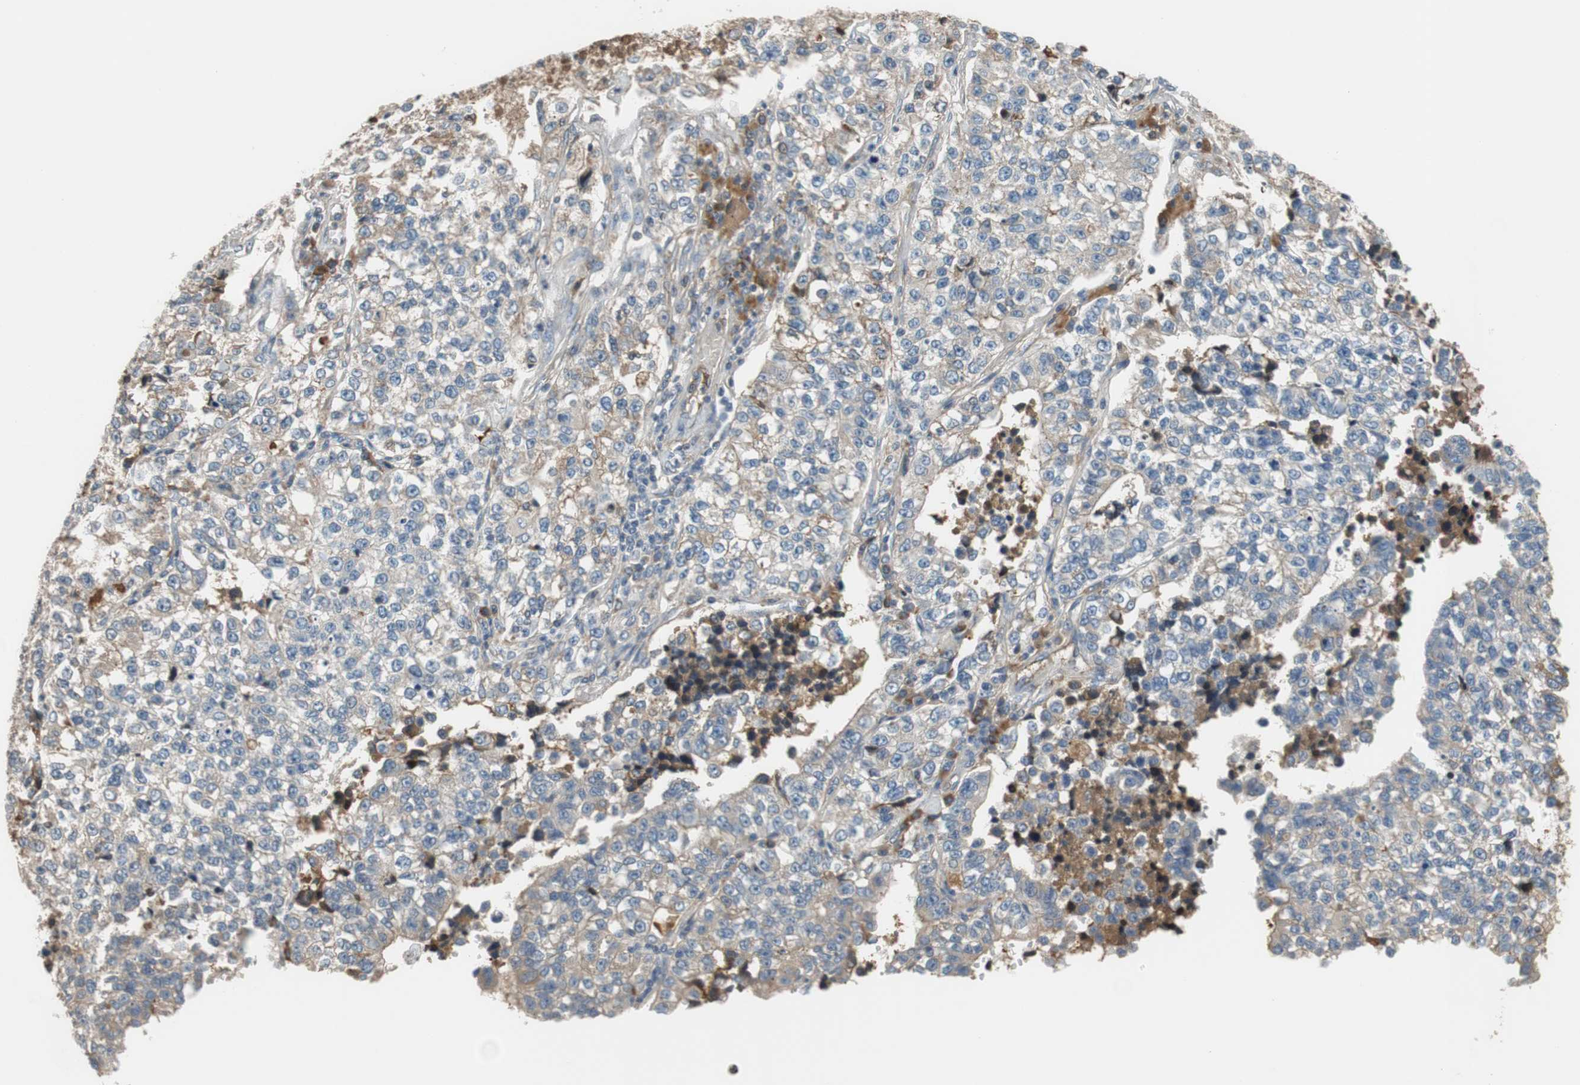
{"staining": {"intensity": "weak", "quantity": ">75%", "location": "cytoplasmic/membranous"}, "tissue": "lung cancer", "cell_type": "Tumor cells", "image_type": "cancer", "snomed": [{"axis": "morphology", "description": "Adenocarcinoma, NOS"}, {"axis": "topography", "description": "Lung"}], "caption": "This photomicrograph displays immunohistochemistry staining of adenocarcinoma (lung), with low weak cytoplasmic/membranous positivity in about >75% of tumor cells.", "gene": "C4A", "patient": {"sex": "male", "age": 49}}